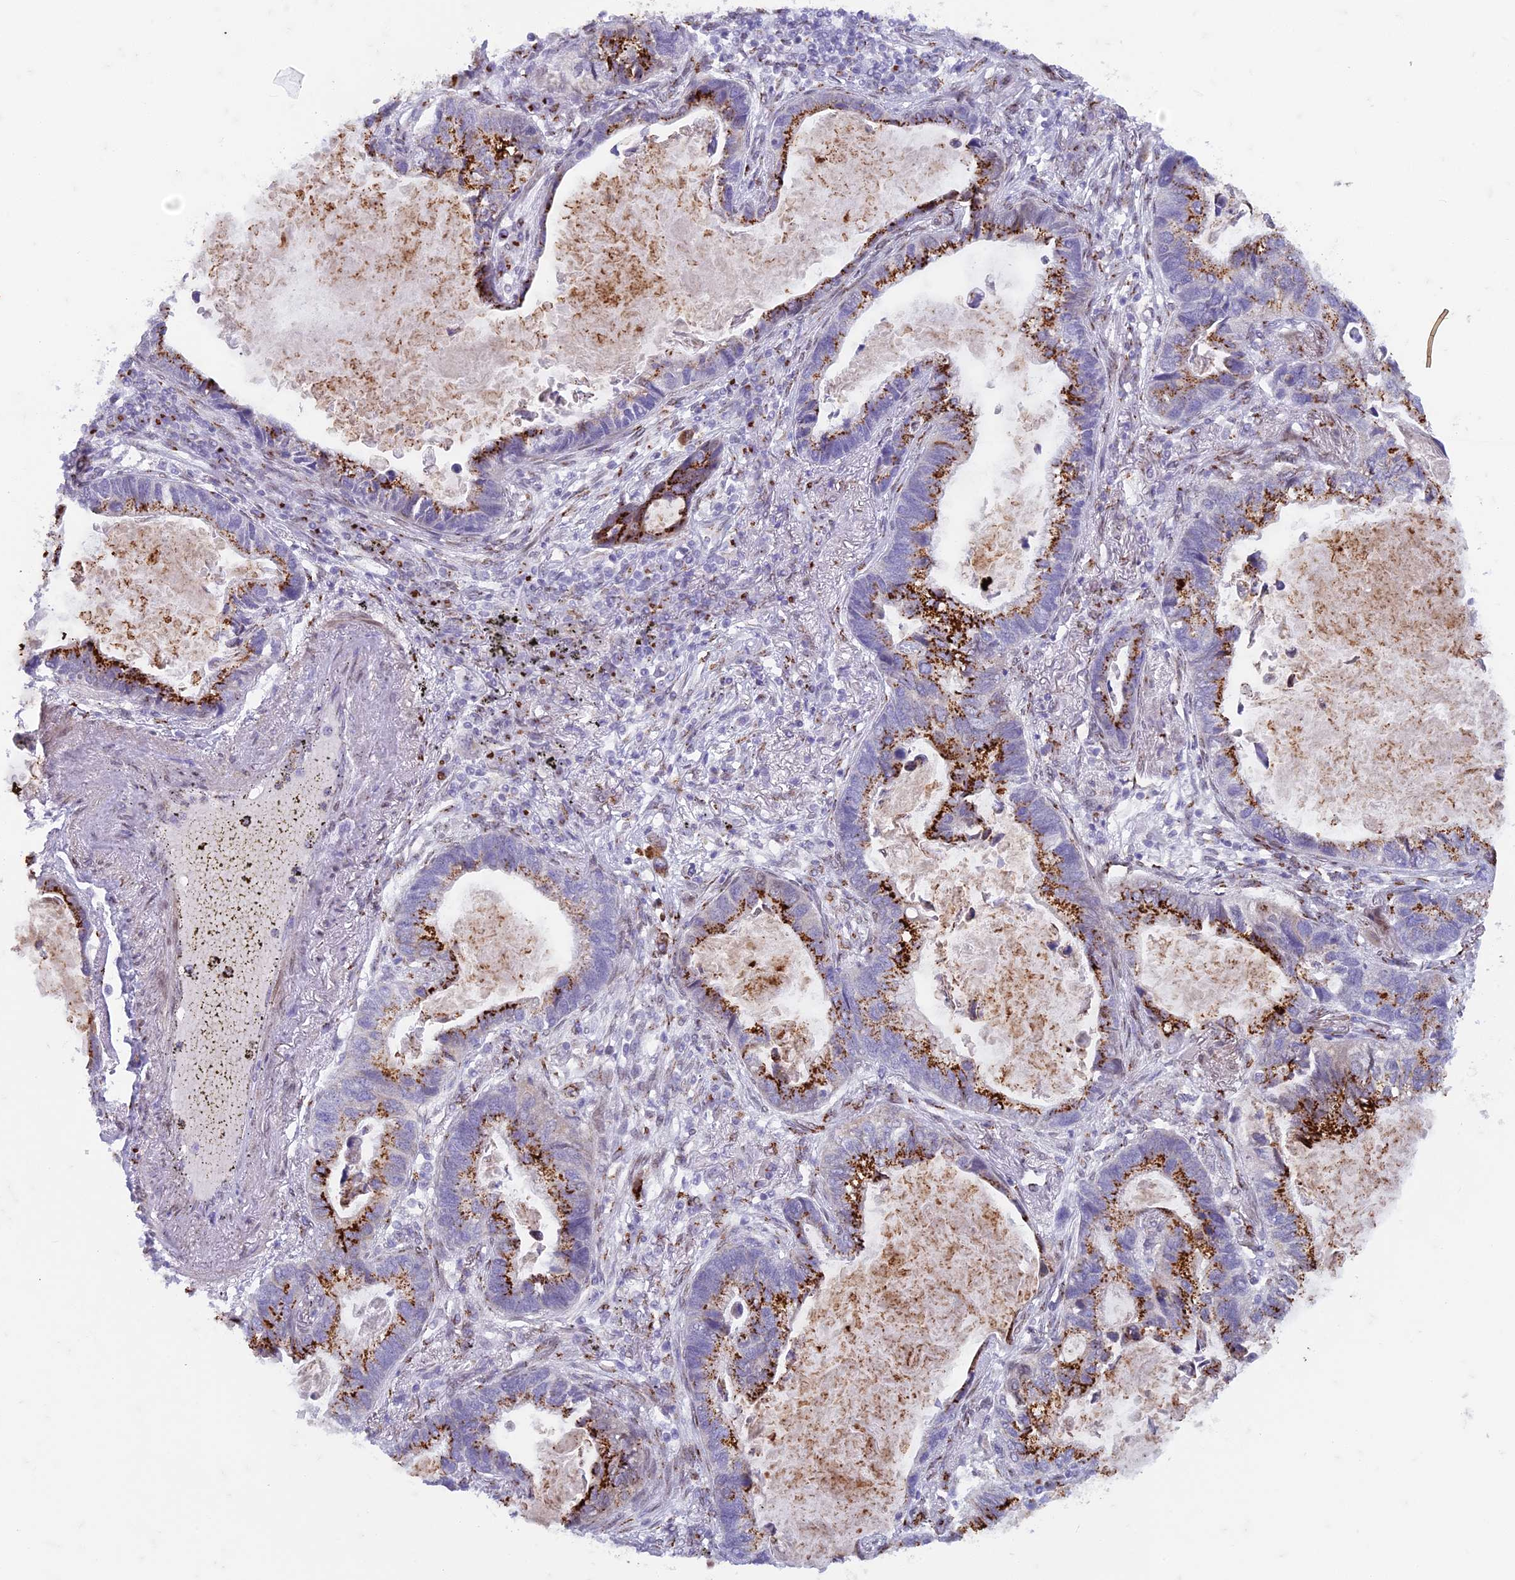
{"staining": {"intensity": "strong", "quantity": ">75%", "location": "cytoplasmic/membranous"}, "tissue": "lung cancer", "cell_type": "Tumor cells", "image_type": "cancer", "snomed": [{"axis": "morphology", "description": "Adenocarcinoma, NOS"}, {"axis": "topography", "description": "Lung"}], "caption": "Immunohistochemical staining of lung cancer (adenocarcinoma) reveals high levels of strong cytoplasmic/membranous positivity in about >75% of tumor cells.", "gene": "FAM3C", "patient": {"sex": "male", "age": 67}}